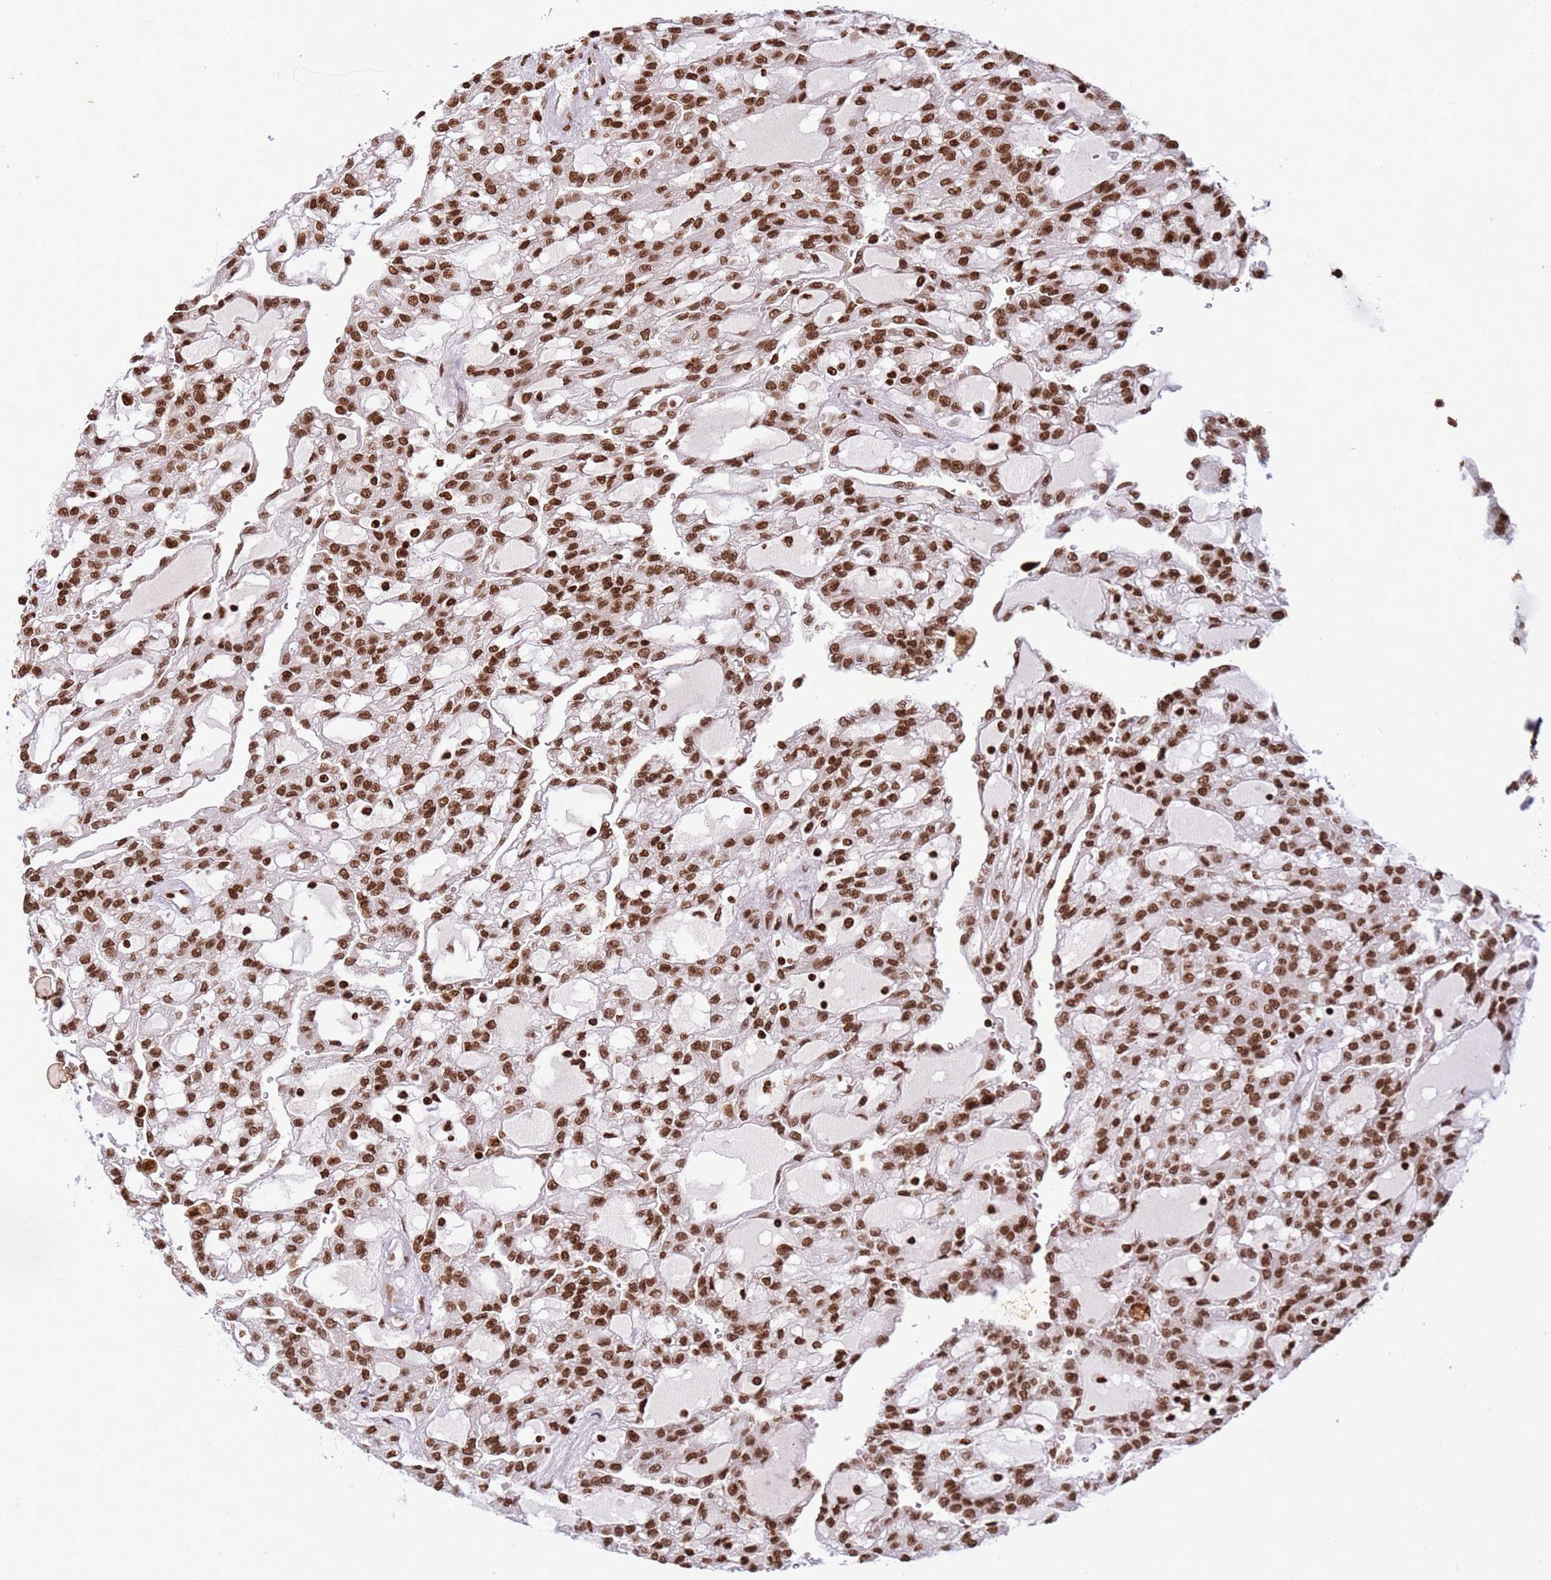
{"staining": {"intensity": "strong", "quantity": ">75%", "location": "nuclear"}, "tissue": "renal cancer", "cell_type": "Tumor cells", "image_type": "cancer", "snomed": [{"axis": "morphology", "description": "Adenocarcinoma, NOS"}, {"axis": "topography", "description": "Kidney"}], "caption": "A brown stain highlights strong nuclear positivity of a protein in renal cancer (adenocarcinoma) tumor cells. (IHC, brightfield microscopy, high magnification).", "gene": "H3-3B", "patient": {"sex": "male", "age": 63}}